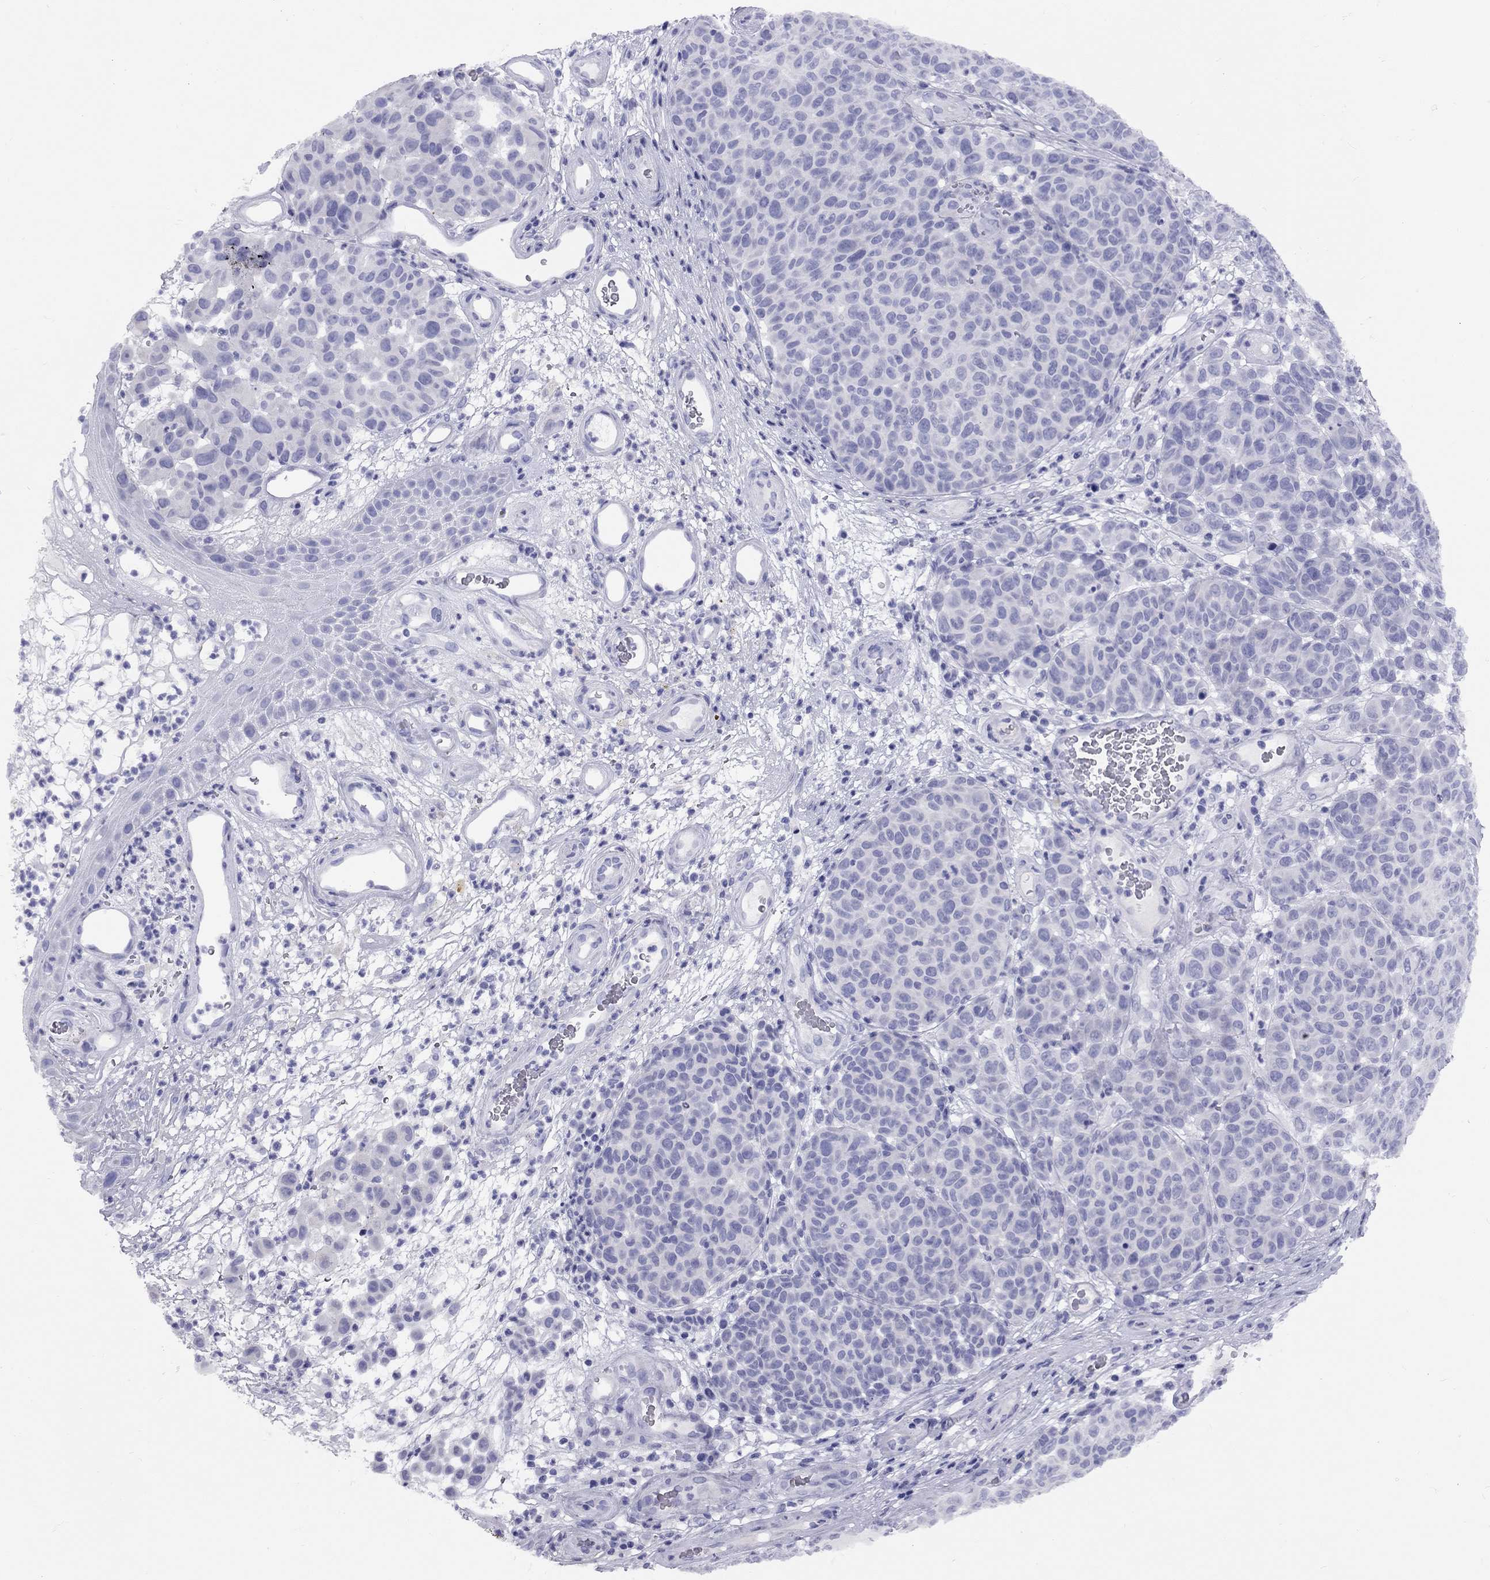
{"staining": {"intensity": "negative", "quantity": "none", "location": "none"}, "tissue": "melanoma", "cell_type": "Tumor cells", "image_type": "cancer", "snomed": [{"axis": "morphology", "description": "Malignant melanoma, NOS"}, {"axis": "topography", "description": "Skin"}], "caption": "An immunohistochemistry (IHC) histopathology image of melanoma is shown. There is no staining in tumor cells of melanoma. Brightfield microscopy of immunohistochemistry (IHC) stained with DAB (brown) and hematoxylin (blue), captured at high magnification.", "gene": "FSCN3", "patient": {"sex": "male", "age": 59}}